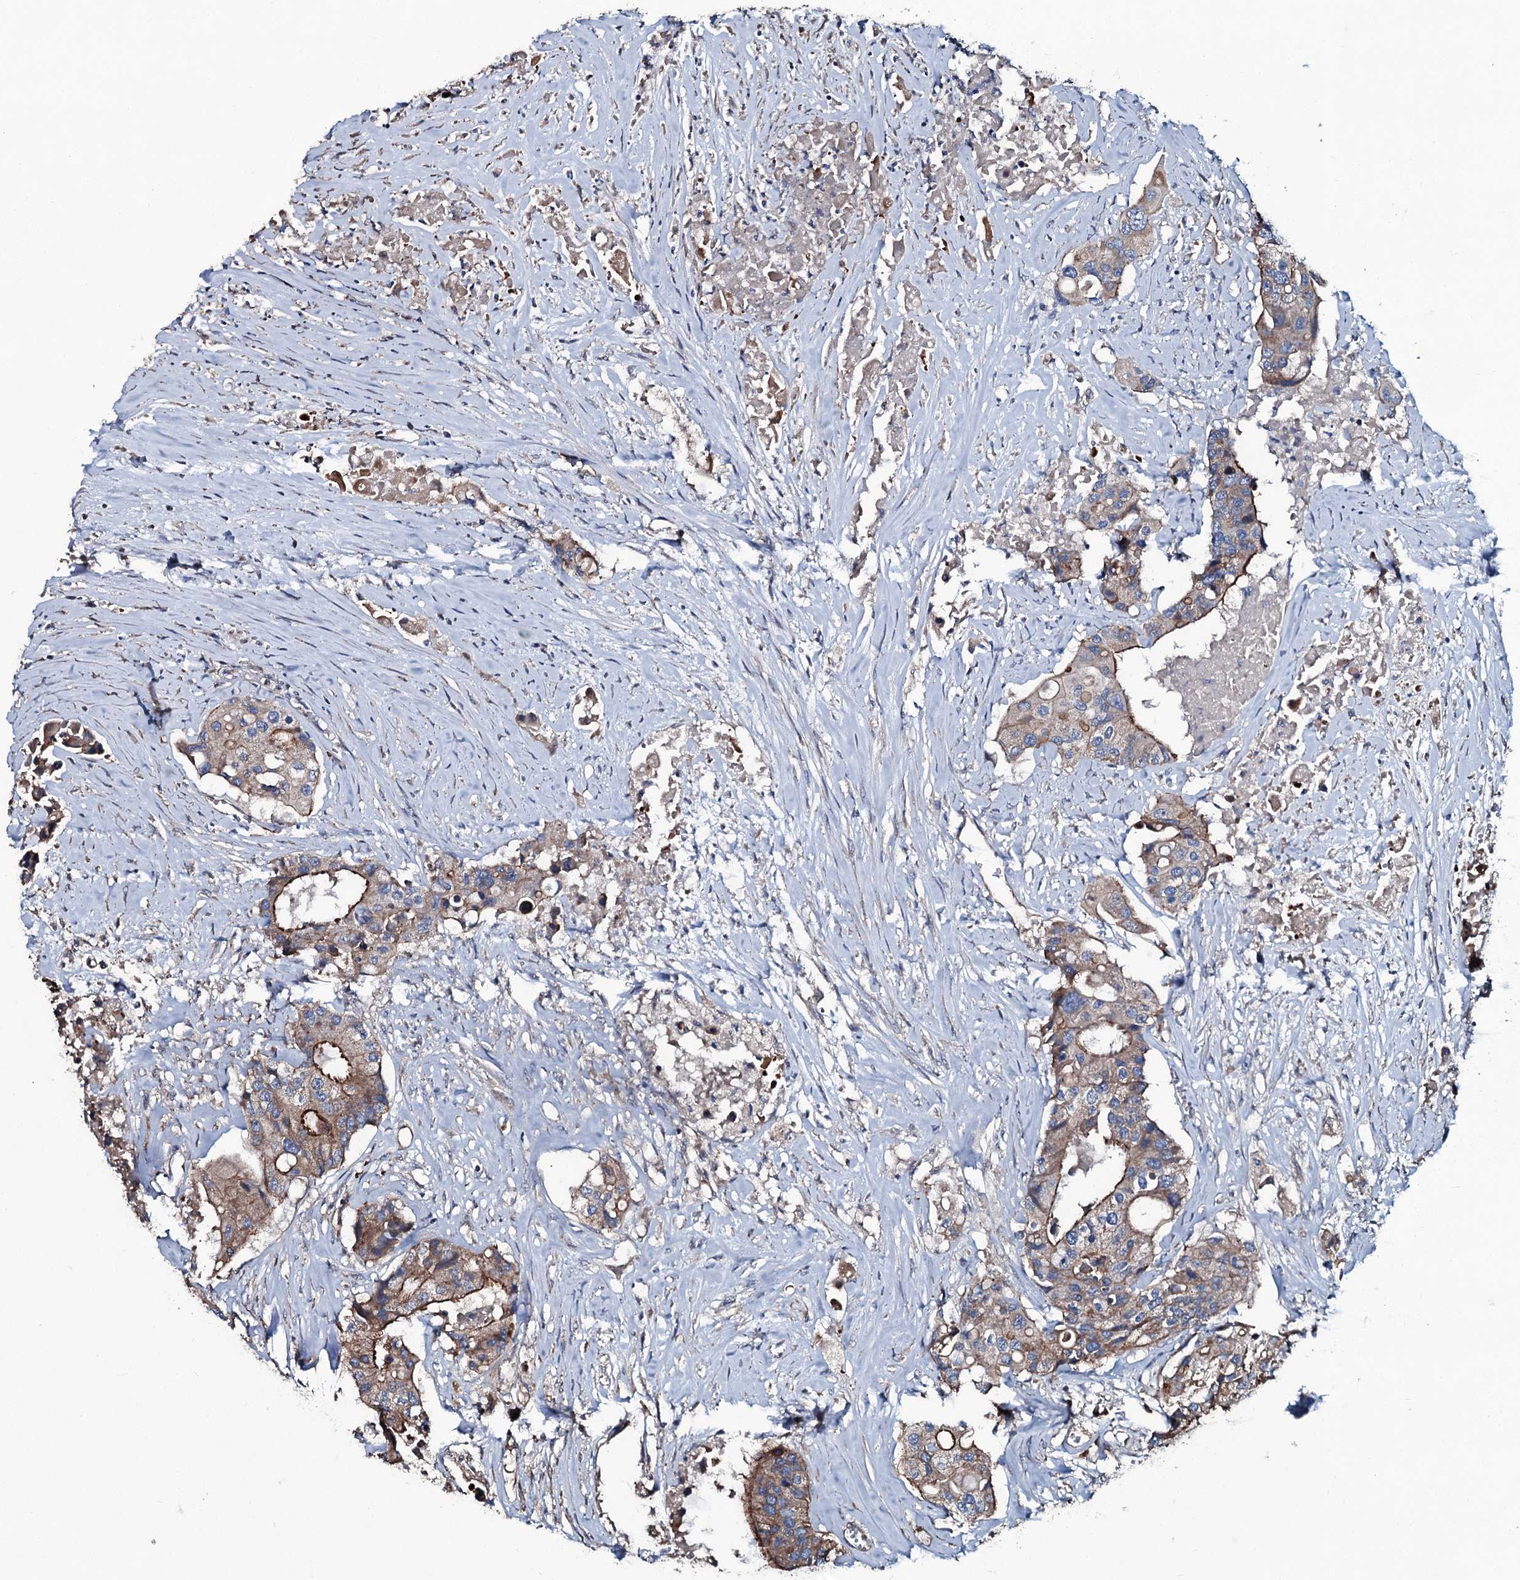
{"staining": {"intensity": "moderate", "quantity": "25%-75%", "location": "cytoplasmic/membranous"}, "tissue": "colorectal cancer", "cell_type": "Tumor cells", "image_type": "cancer", "snomed": [{"axis": "morphology", "description": "Adenocarcinoma, NOS"}, {"axis": "topography", "description": "Colon"}], "caption": "Colorectal cancer stained for a protein (brown) exhibits moderate cytoplasmic/membranous positive expression in approximately 25%-75% of tumor cells.", "gene": "DMAC2", "patient": {"sex": "male", "age": 77}}